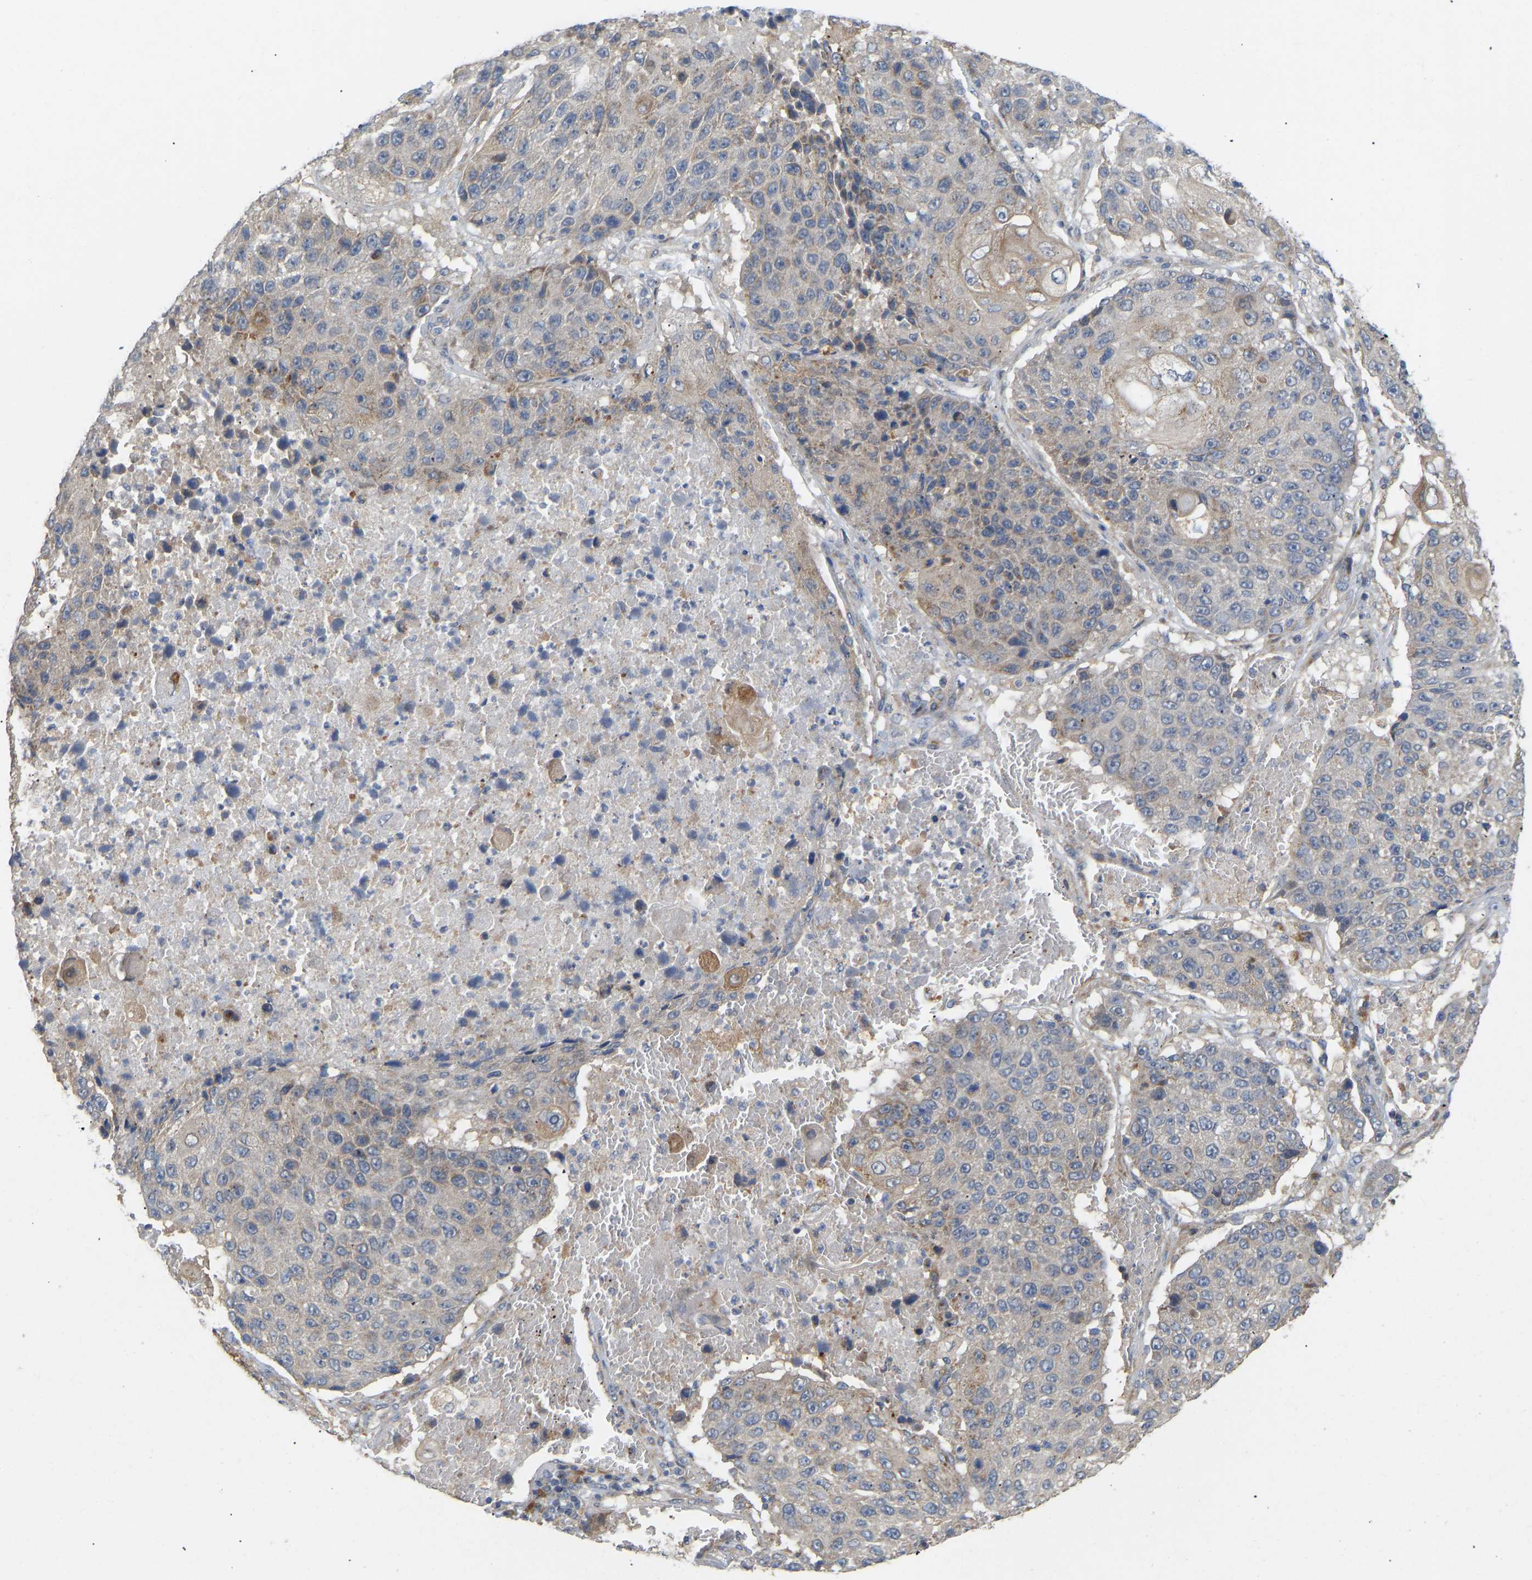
{"staining": {"intensity": "weak", "quantity": "<25%", "location": "cytoplasmic/membranous"}, "tissue": "lung cancer", "cell_type": "Tumor cells", "image_type": "cancer", "snomed": [{"axis": "morphology", "description": "Squamous cell carcinoma, NOS"}, {"axis": "topography", "description": "Lung"}], "caption": "Squamous cell carcinoma (lung) was stained to show a protein in brown. There is no significant staining in tumor cells.", "gene": "HACD2", "patient": {"sex": "male", "age": 61}}